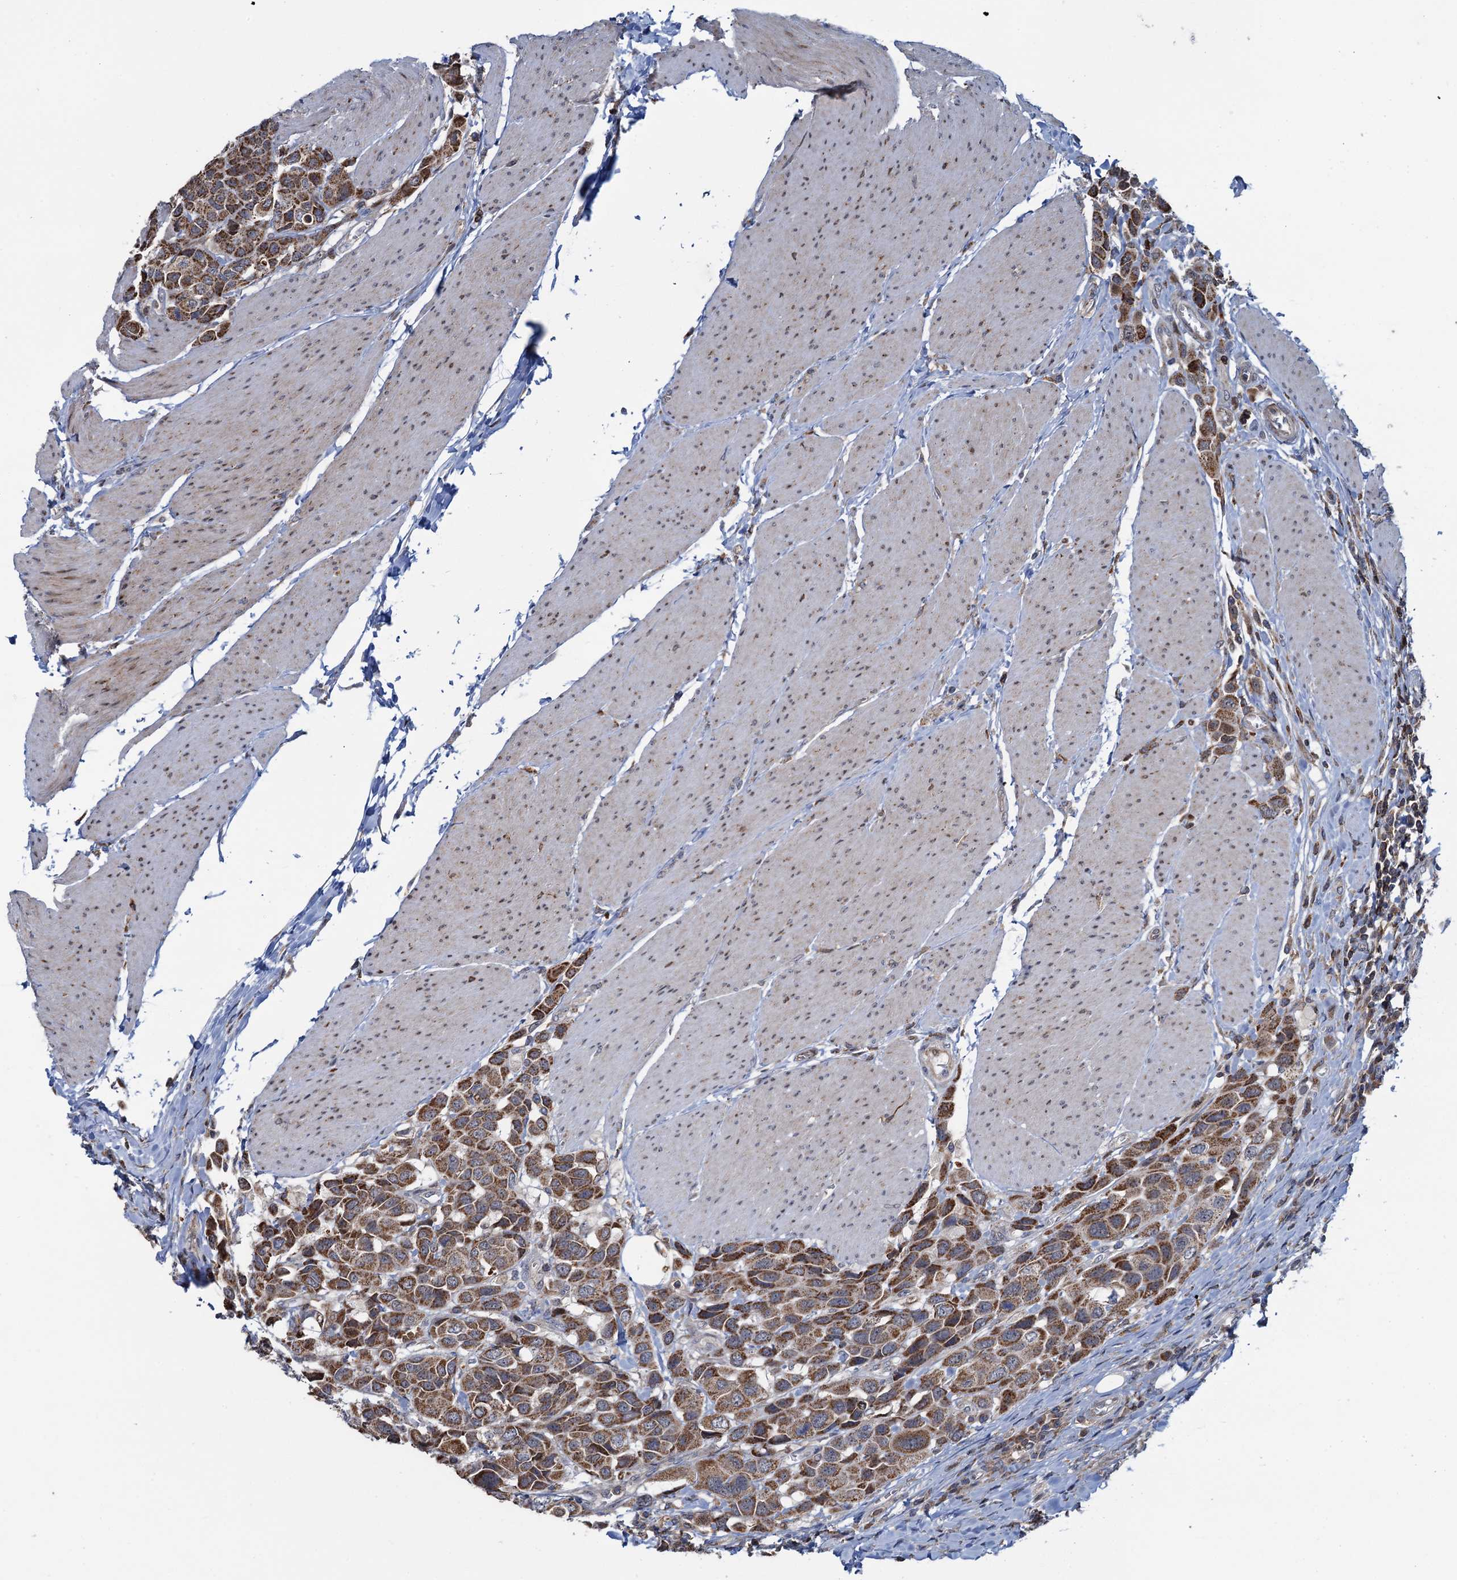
{"staining": {"intensity": "moderate", "quantity": ">75%", "location": "cytoplasmic/membranous"}, "tissue": "urothelial cancer", "cell_type": "Tumor cells", "image_type": "cancer", "snomed": [{"axis": "morphology", "description": "Urothelial carcinoma, High grade"}, {"axis": "topography", "description": "Urinary bladder"}], "caption": "Immunohistochemistry (IHC) (DAB) staining of urothelial cancer shows moderate cytoplasmic/membranous protein expression in about >75% of tumor cells.", "gene": "CCDC102A", "patient": {"sex": "male", "age": 50}}